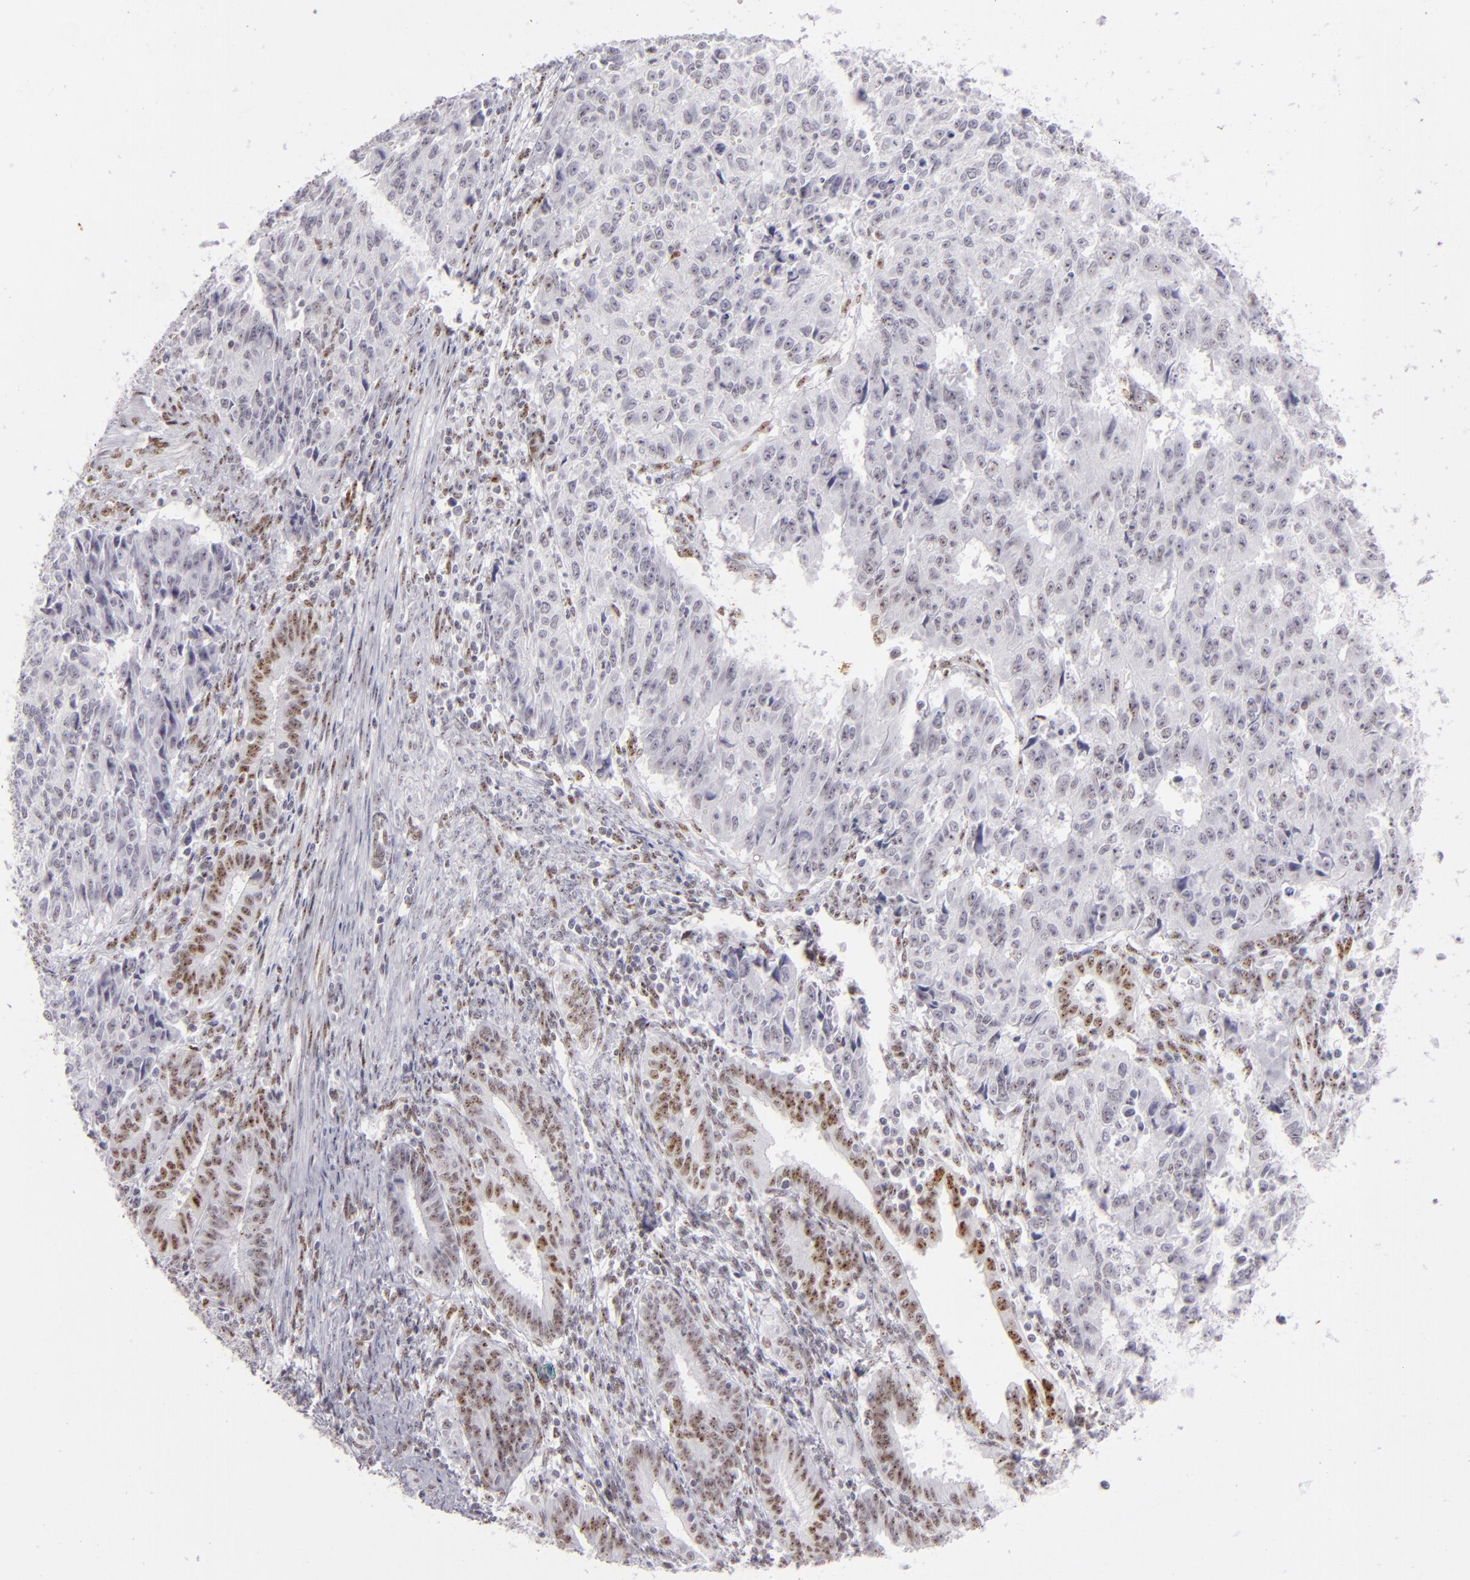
{"staining": {"intensity": "moderate", "quantity": "25%-75%", "location": "nuclear"}, "tissue": "endometrial cancer", "cell_type": "Tumor cells", "image_type": "cancer", "snomed": [{"axis": "morphology", "description": "Adenocarcinoma, NOS"}, {"axis": "topography", "description": "Endometrium"}], "caption": "IHC (DAB) staining of adenocarcinoma (endometrial) shows moderate nuclear protein positivity in about 25%-75% of tumor cells. (DAB IHC with brightfield microscopy, high magnification).", "gene": "TOP3A", "patient": {"sex": "female", "age": 42}}